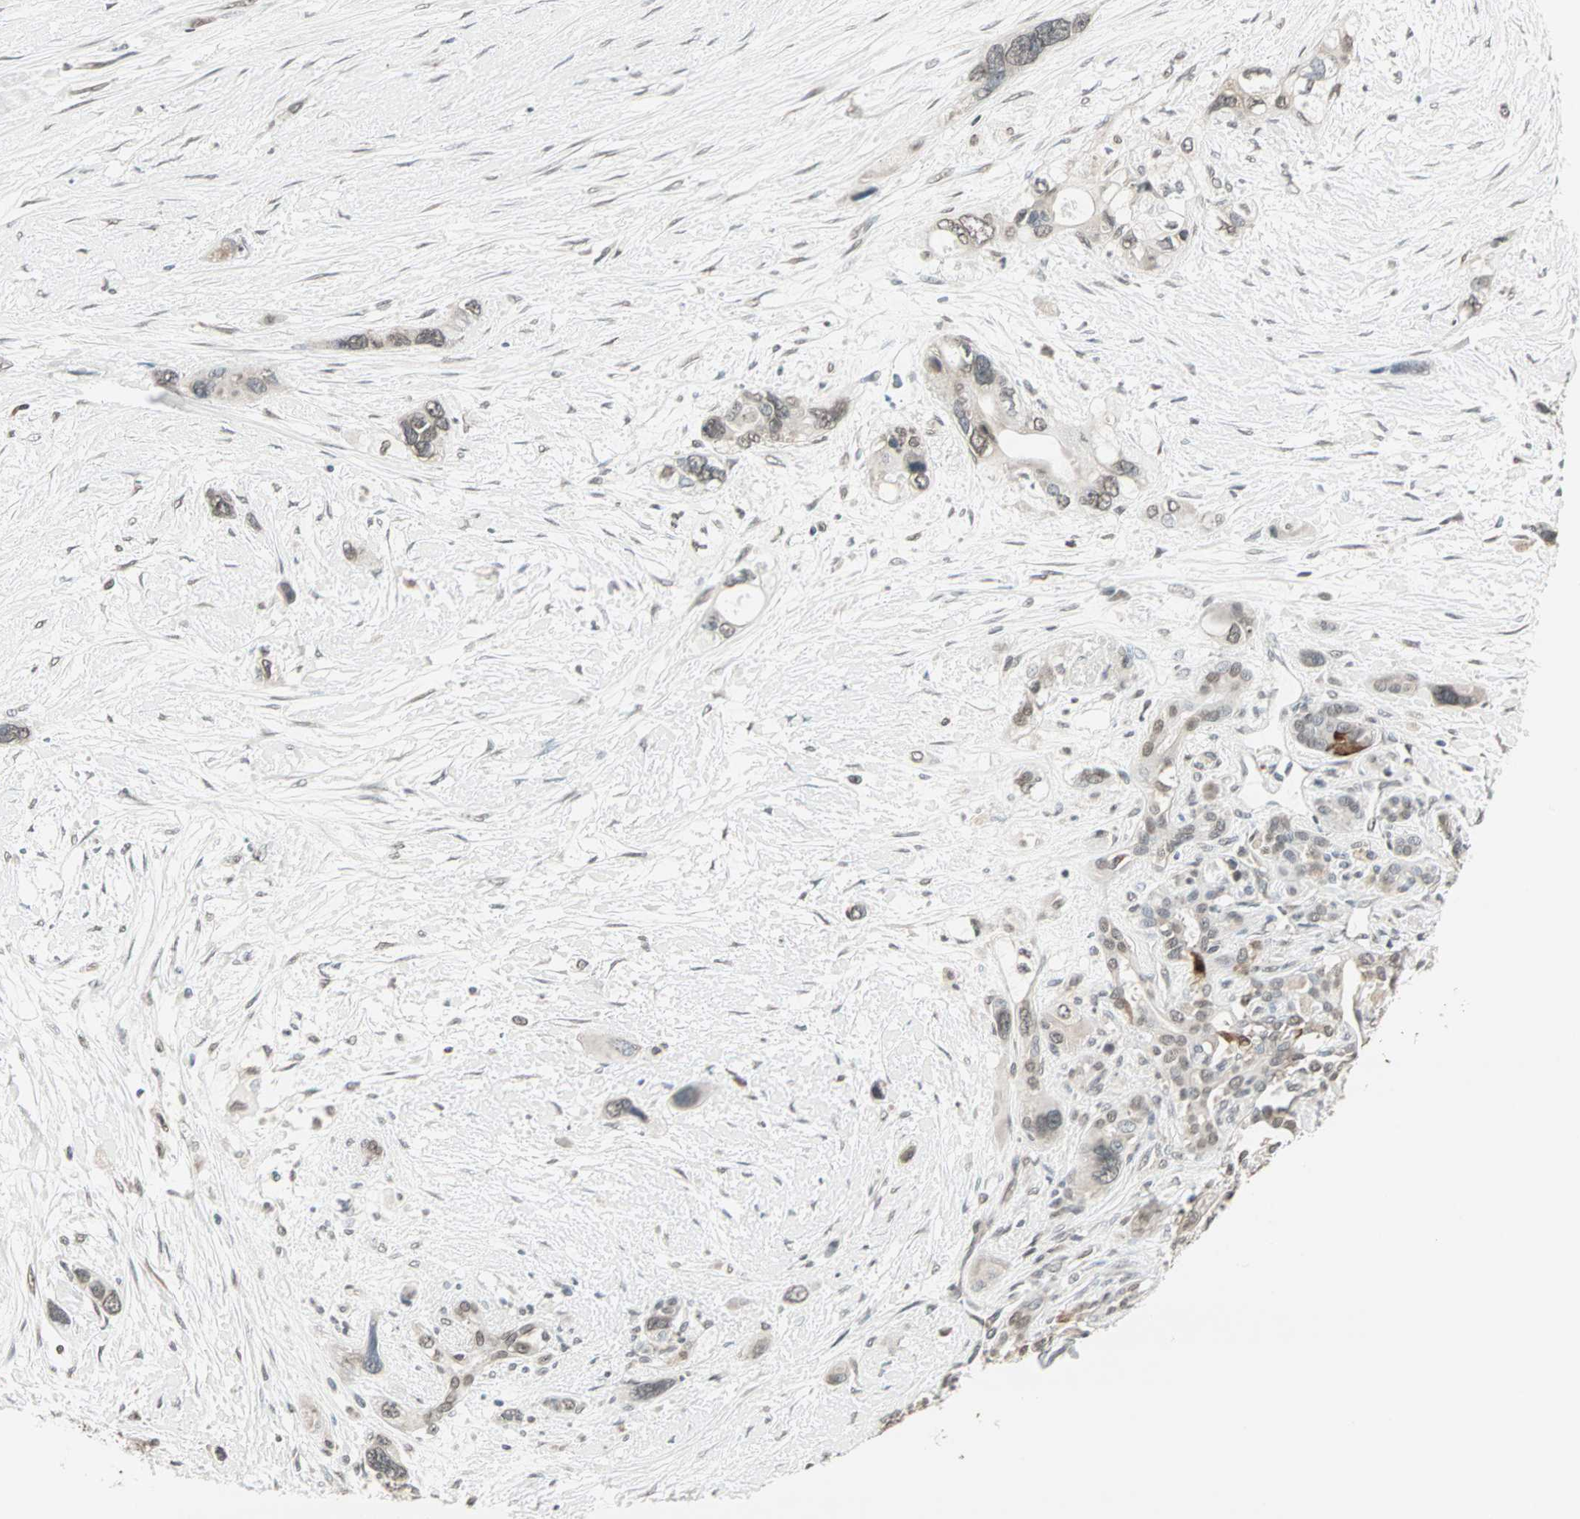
{"staining": {"intensity": "moderate", "quantity": "<25%", "location": "cytoplasmic/membranous"}, "tissue": "pancreatic cancer", "cell_type": "Tumor cells", "image_type": "cancer", "snomed": [{"axis": "morphology", "description": "Adenocarcinoma, NOS"}, {"axis": "topography", "description": "Pancreas"}], "caption": "Immunohistochemistry (IHC) of adenocarcinoma (pancreatic) exhibits low levels of moderate cytoplasmic/membranous staining in approximately <25% of tumor cells.", "gene": "CBLC", "patient": {"sex": "male", "age": 46}}